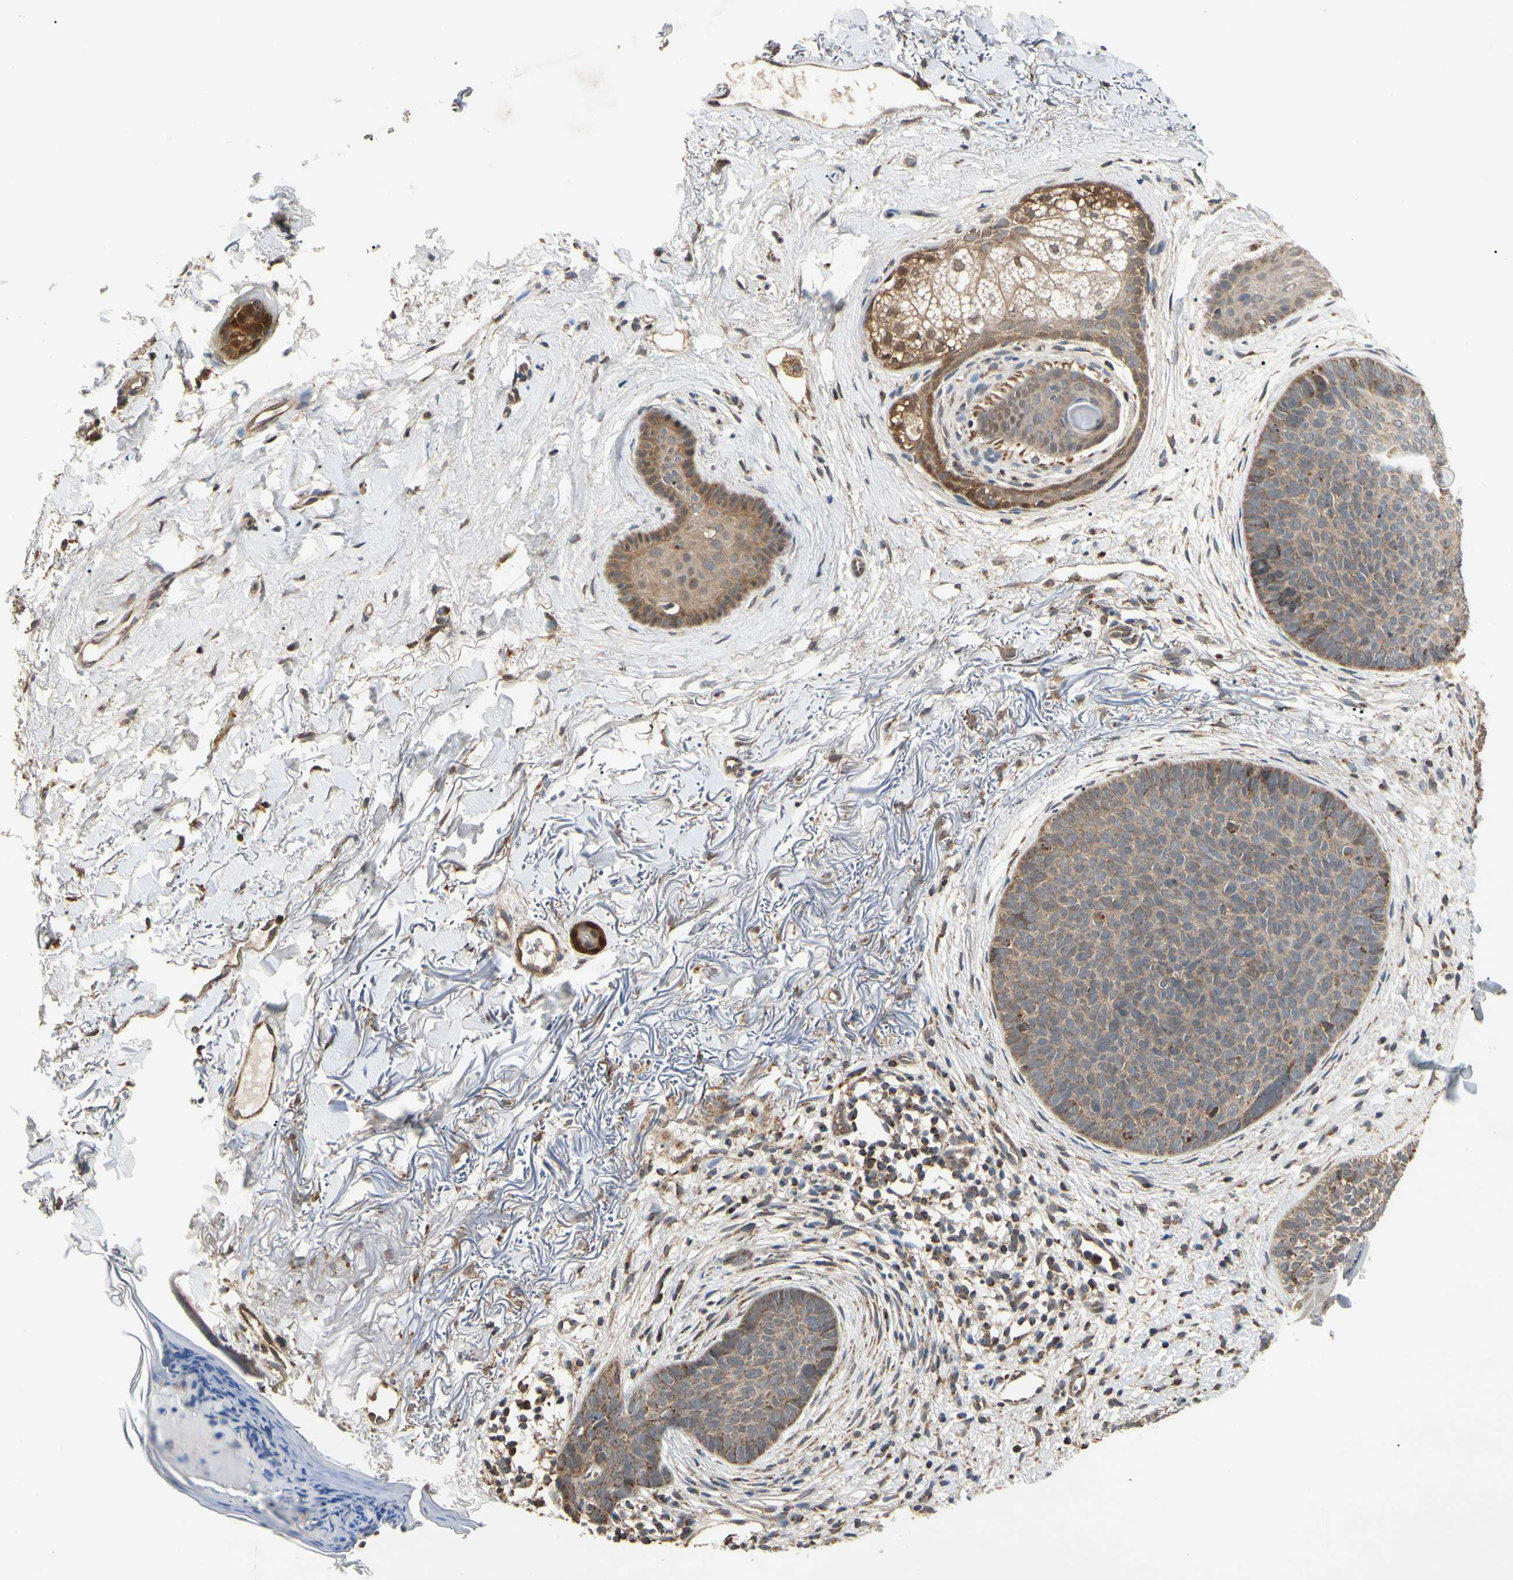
{"staining": {"intensity": "moderate", "quantity": ">75%", "location": "cytoplasmic/membranous,nuclear"}, "tissue": "skin cancer", "cell_type": "Tumor cells", "image_type": "cancer", "snomed": [{"axis": "morphology", "description": "Basal cell carcinoma"}, {"axis": "topography", "description": "Skin"}], "caption": "Protein staining of skin cancer tissue shows moderate cytoplasmic/membranous and nuclear positivity in about >75% of tumor cells.", "gene": "PRDX5", "patient": {"sex": "female", "age": 70}}